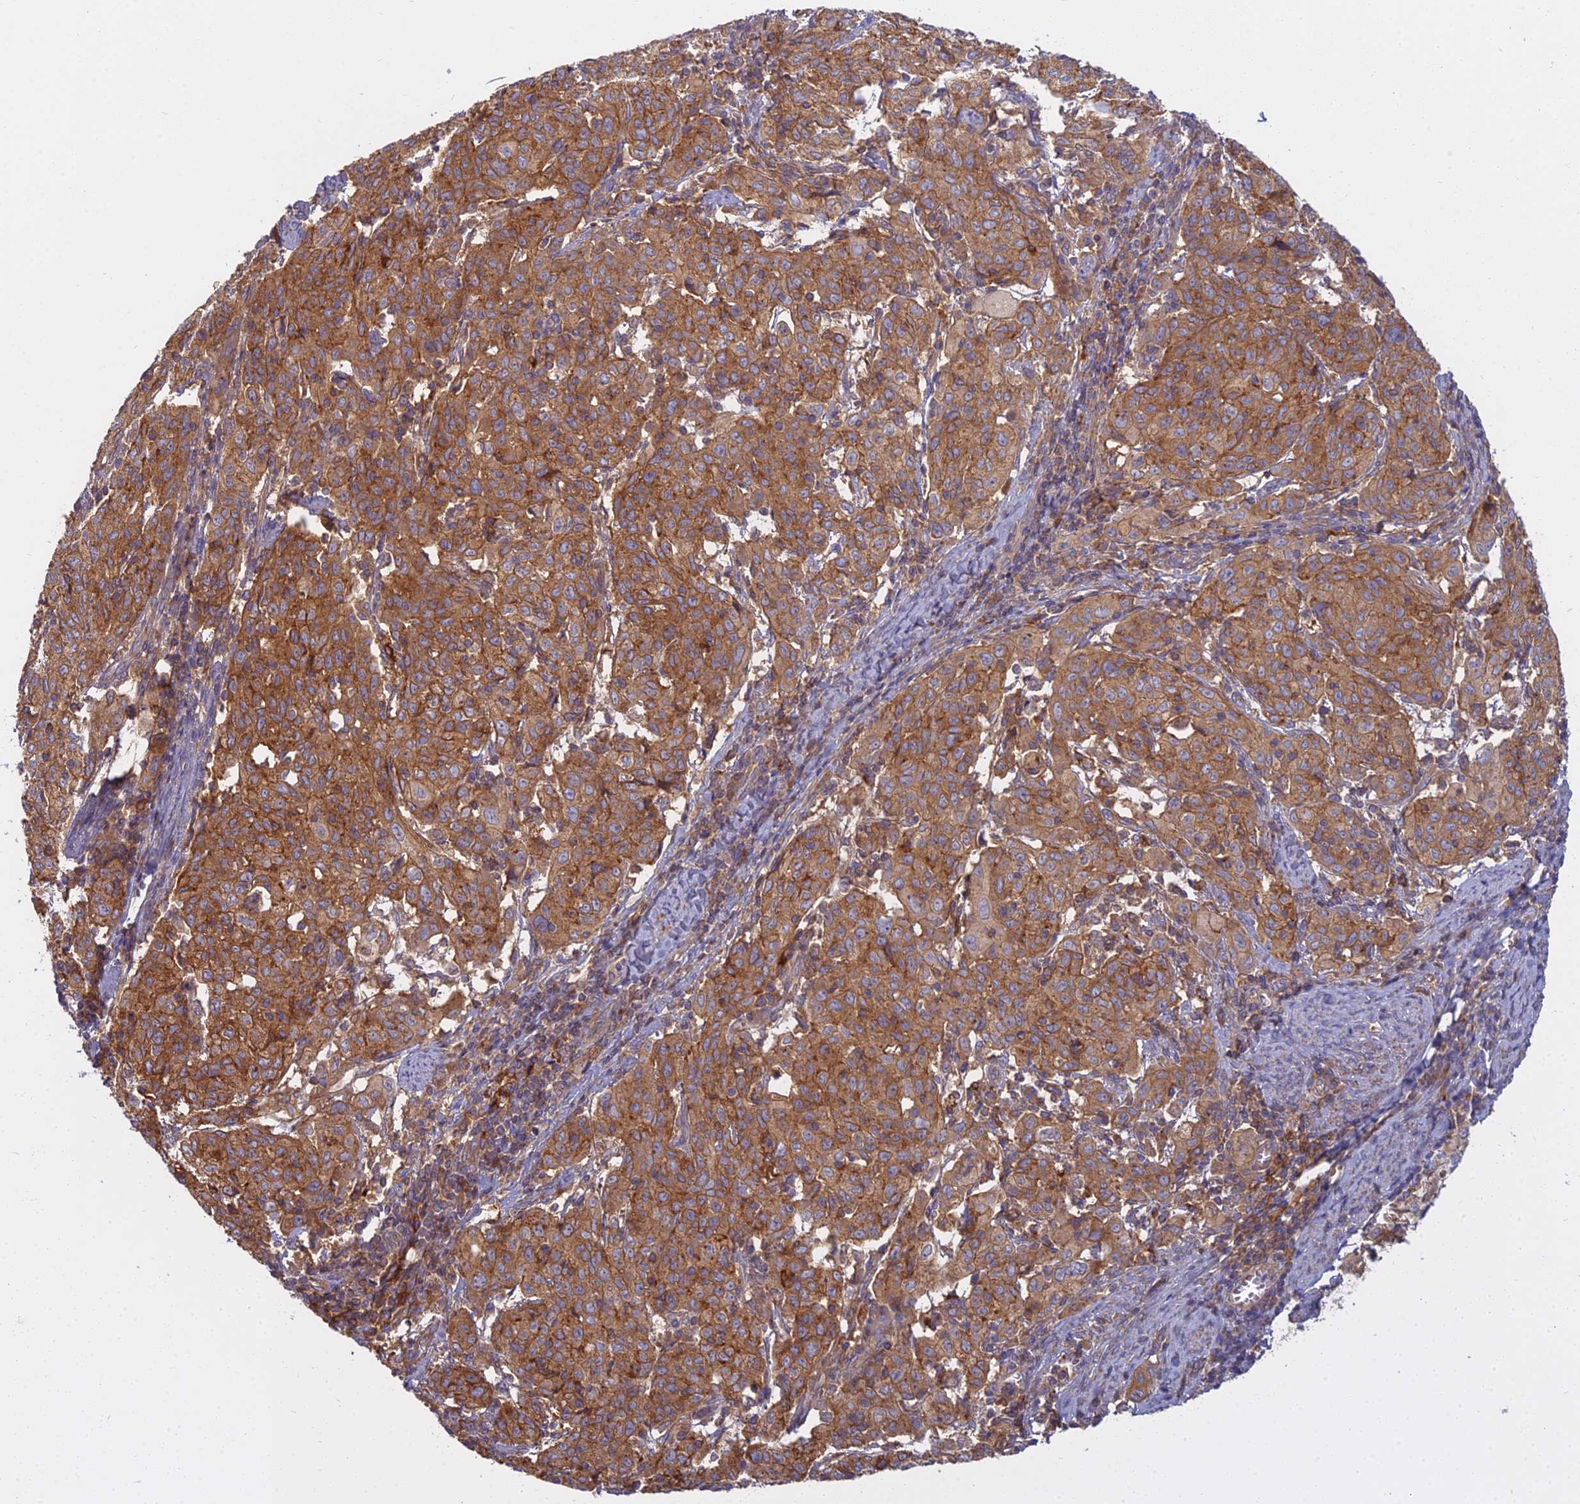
{"staining": {"intensity": "moderate", "quantity": ">75%", "location": "cytoplasmic/membranous"}, "tissue": "cervical cancer", "cell_type": "Tumor cells", "image_type": "cancer", "snomed": [{"axis": "morphology", "description": "Squamous cell carcinoma, NOS"}, {"axis": "topography", "description": "Cervix"}], "caption": "This photomicrograph displays immunohistochemistry staining of cervical cancer (squamous cell carcinoma), with medium moderate cytoplasmic/membranous positivity in about >75% of tumor cells.", "gene": "CCDC167", "patient": {"sex": "female", "age": 67}}